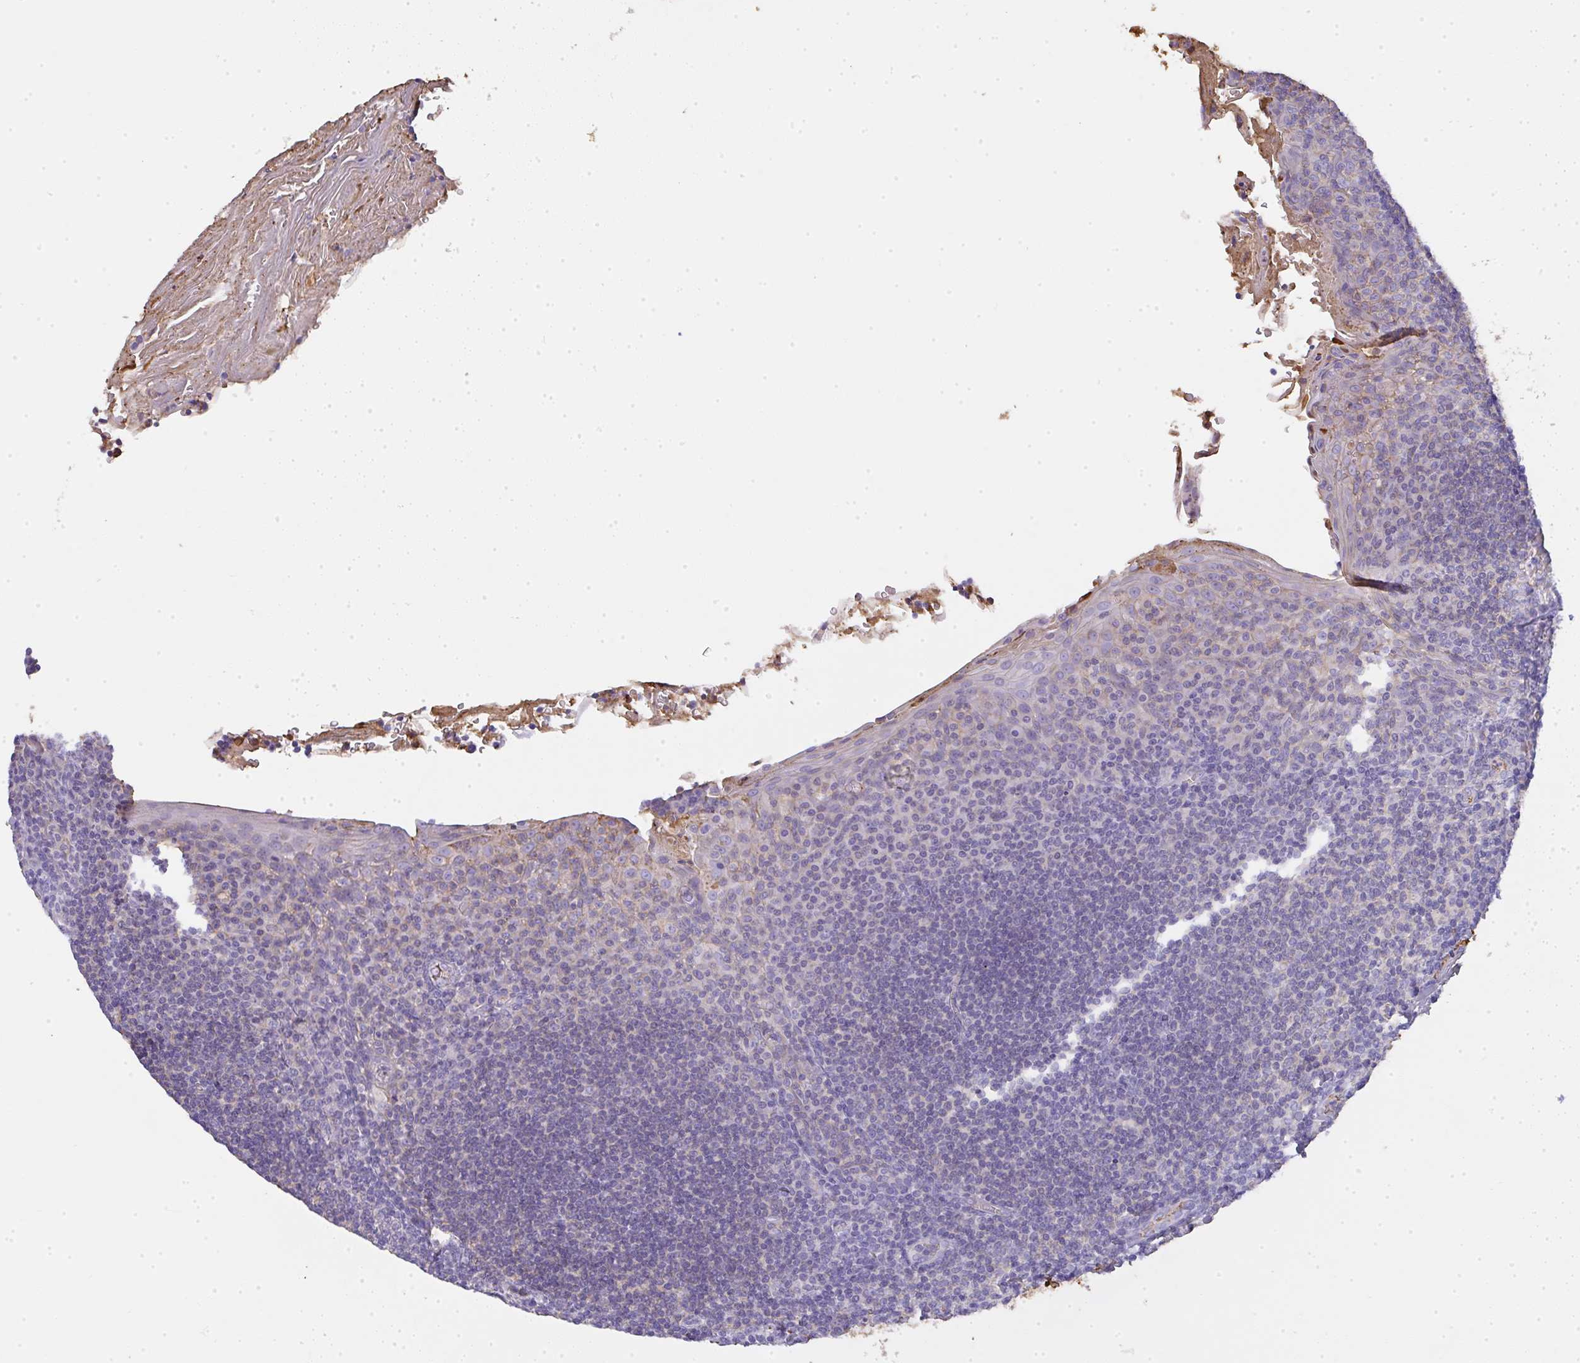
{"staining": {"intensity": "weak", "quantity": "25%-75%", "location": "cytoplasmic/membranous"}, "tissue": "tonsil", "cell_type": "Germinal center cells", "image_type": "normal", "snomed": [{"axis": "morphology", "description": "Normal tissue, NOS"}, {"axis": "topography", "description": "Tonsil"}], "caption": "Immunohistochemistry image of normal tonsil: human tonsil stained using IHC reveals low levels of weak protein expression localized specifically in the cytoplasmic/membranous of germinal center cells, appearing as a cytoplasmic/membranous brown color.", "gene": "SMYD5", "patient": {"sex": "male", "age": 27}}